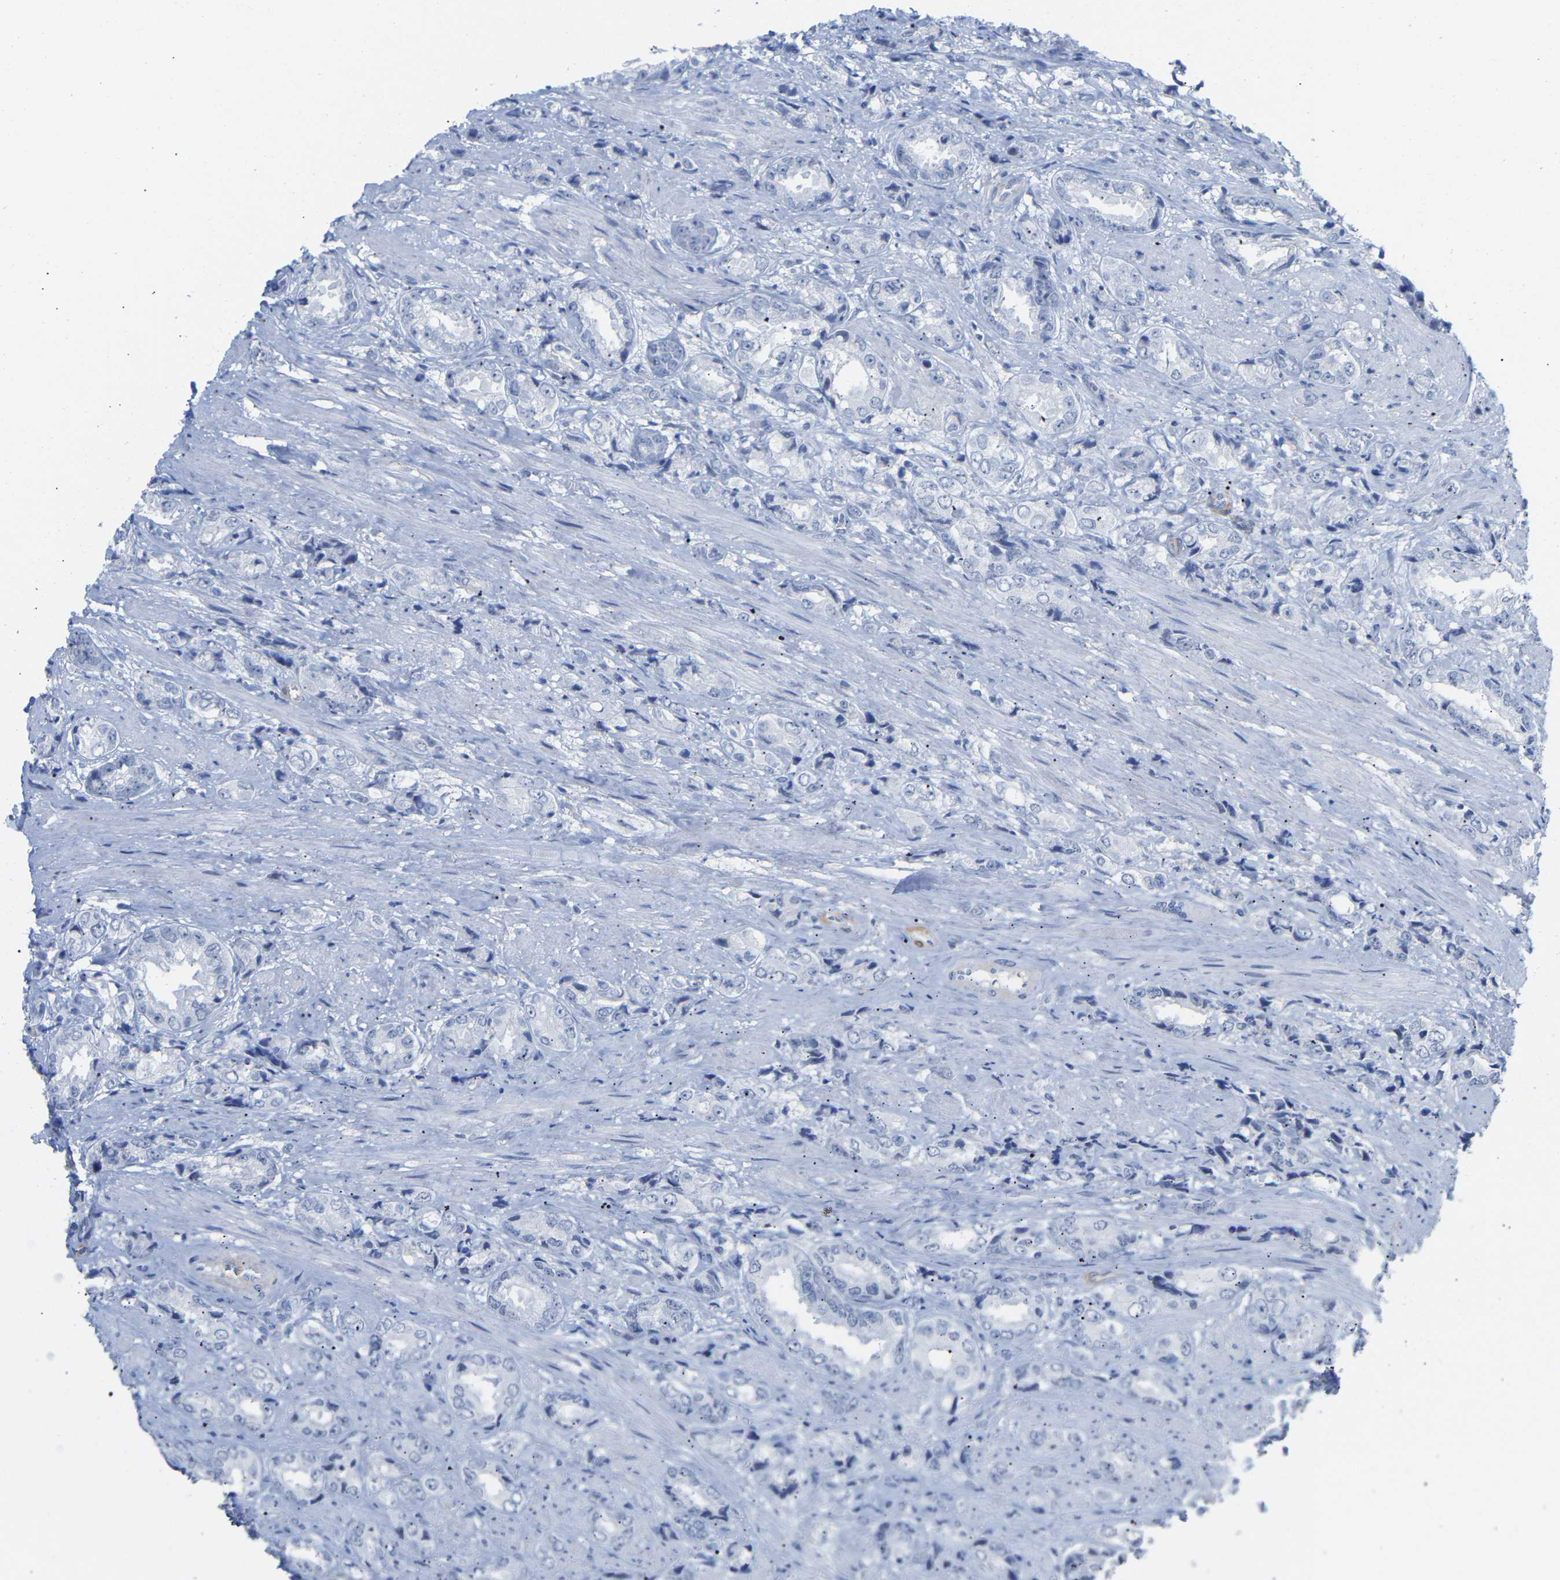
{"staining": {"intensity": "negative", "quantity": "none", "location": "none"}, "tissue": "prostate cancer", "cell_type": "Tumor cells", "image_type": "cancer", "snomed": [{"axis": "morphology", "description": "Adenocarcinoma, High grade"}, {"axis": "topography", "description": "Prostate"}], "caption": "The histopathology image reveals no staining of tumor cells in adenocarcinoma (high-grade) (prostate).", "gene": "AMPH", "patient": {"sex": "male", "age": 61}}